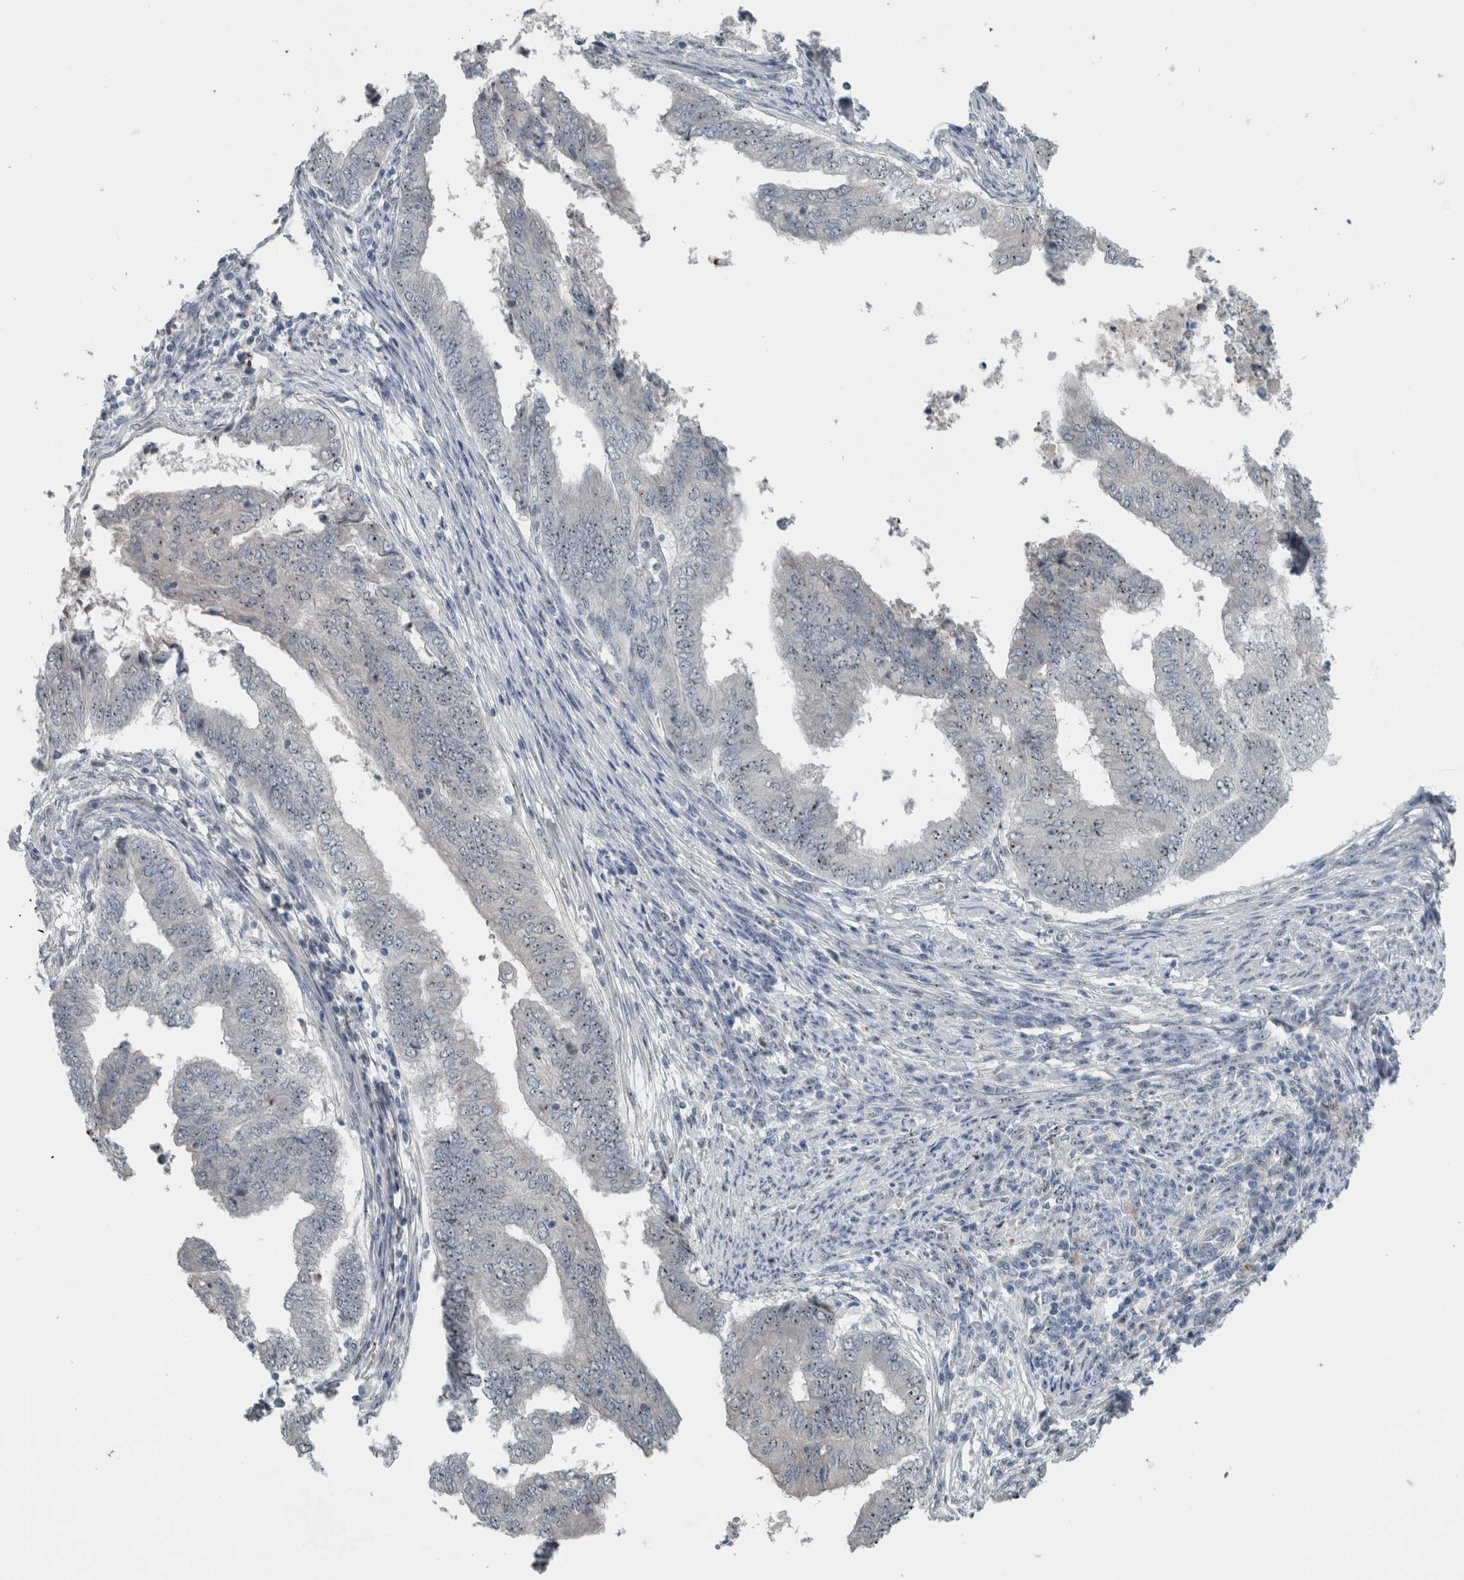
{"staining": {"intensity": "negative", "quantity": "none", "location": "none"}, "tissue": "endometrial cancer", "cell_type": "Tumor cells", "image_type": "cancer", "snomed": [{"axis": "morphology", "description": "Polyp, NOS"}, {"axis": "morphology", "description": "Adenocarcinoma, NOS"}, {"axis": "morphology", "description": "Adenoma, NOS"}, {"axis": "topography", "description": "Endometrium"}], "caption": "DAB (3,3'-diaminobenzidine) immunohistochemical staining of adenocarcinoma (endometrial) reveals no significant expression in tumor cells.", "gene": "UTP6", "patient": {"sex": "female", "age": 79}}